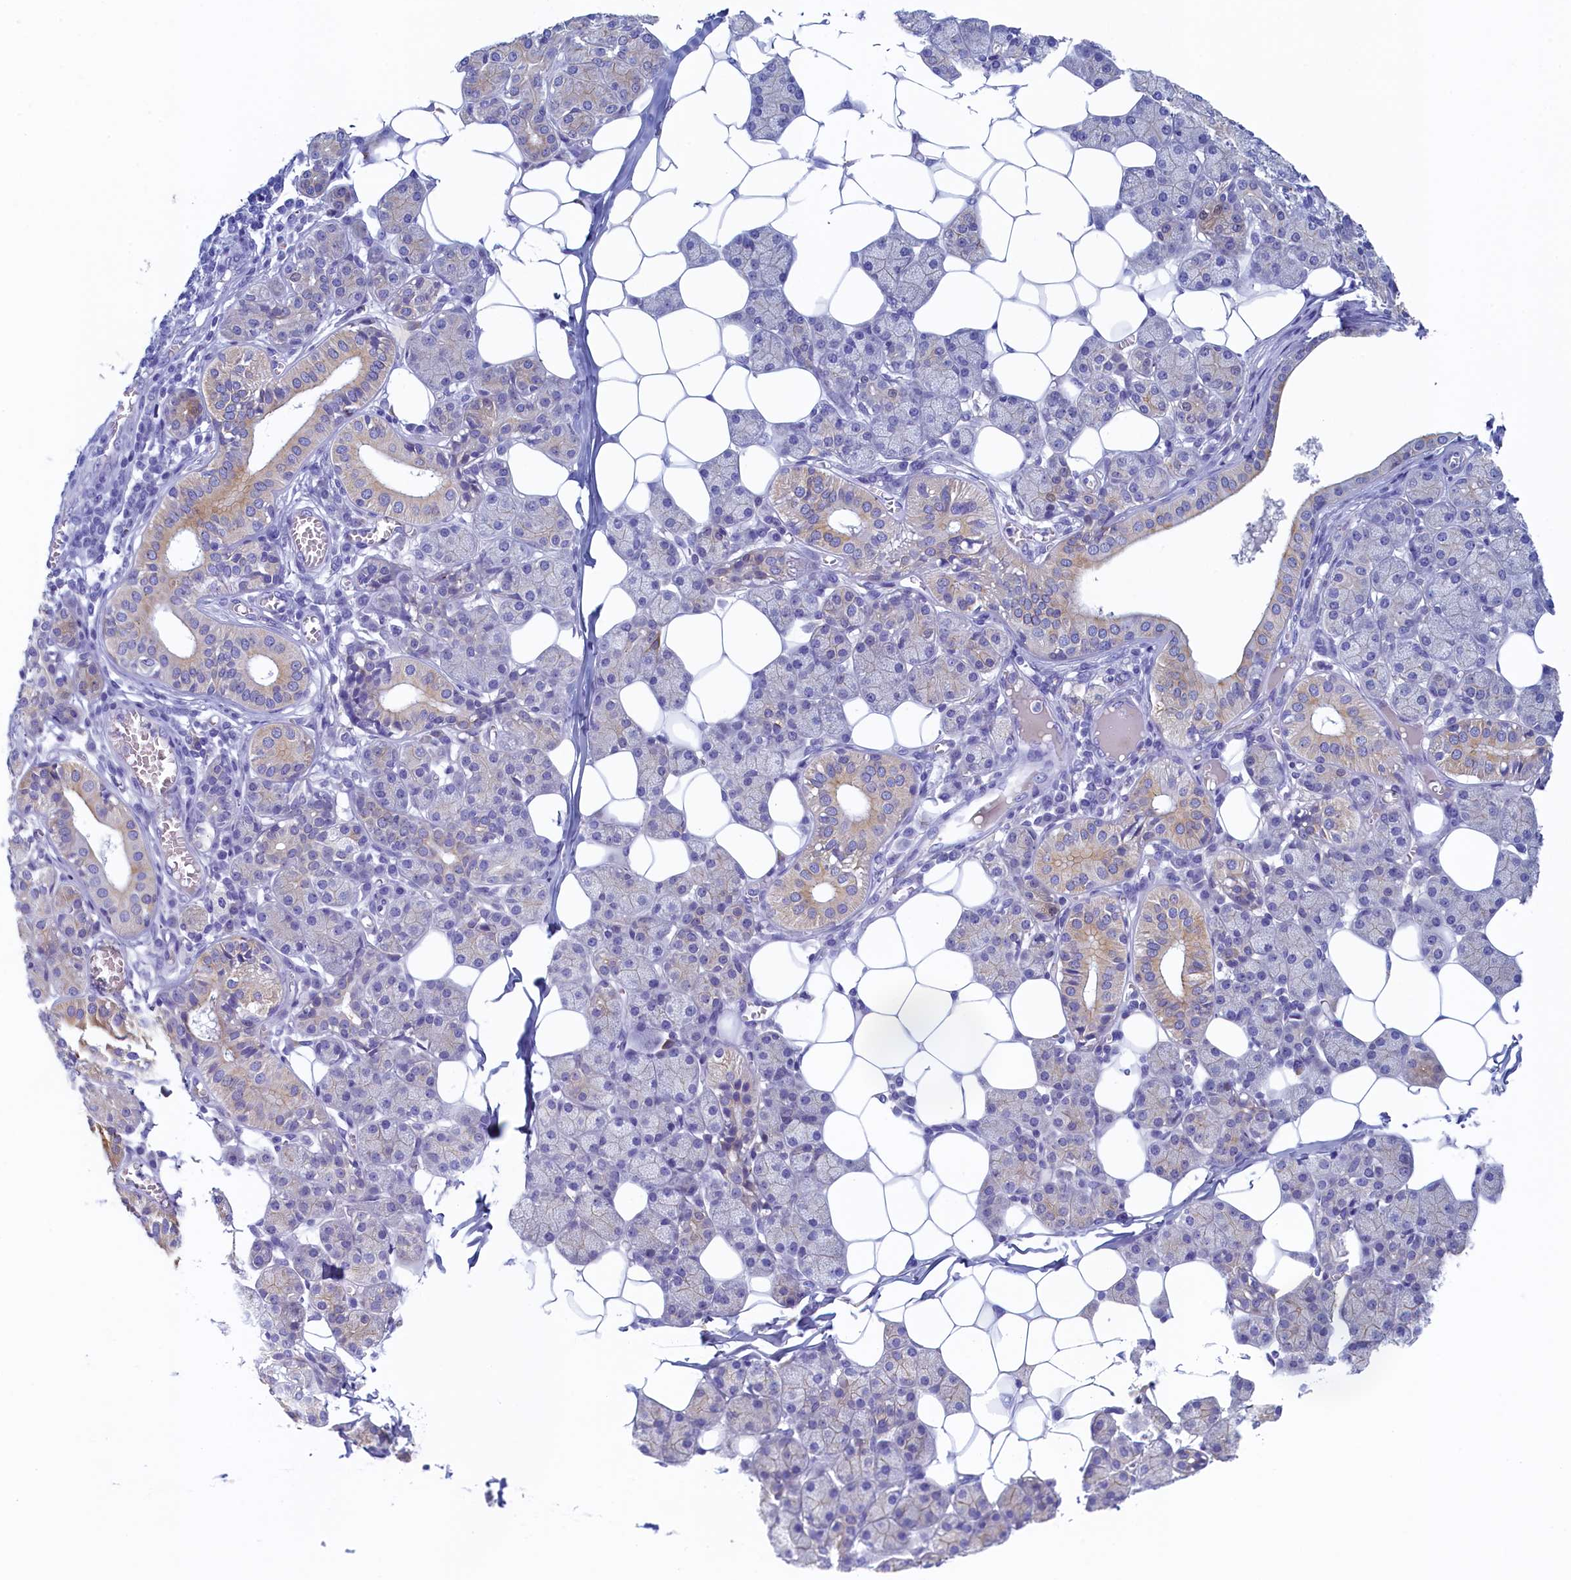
{"staining": {"intensity": "weak", "quantity": "<25%", "location": "cytoplasmic/membranous"}, "tissue": "salivary gland", "cell_type": "Glandular cells", "image_type": "normal", "snomed": [{"axis": "morphology", "description": "Normal tissue, NOS"}, {"axis": "topography", "description": "Salivary gland"}], "caption": "Immunohistochemical staining of unremarkable human salivary gland exhibits no significant expression in glandular cells.", "gene": "GUCA1C", "patient": {"sex": "female", "age": 33}}